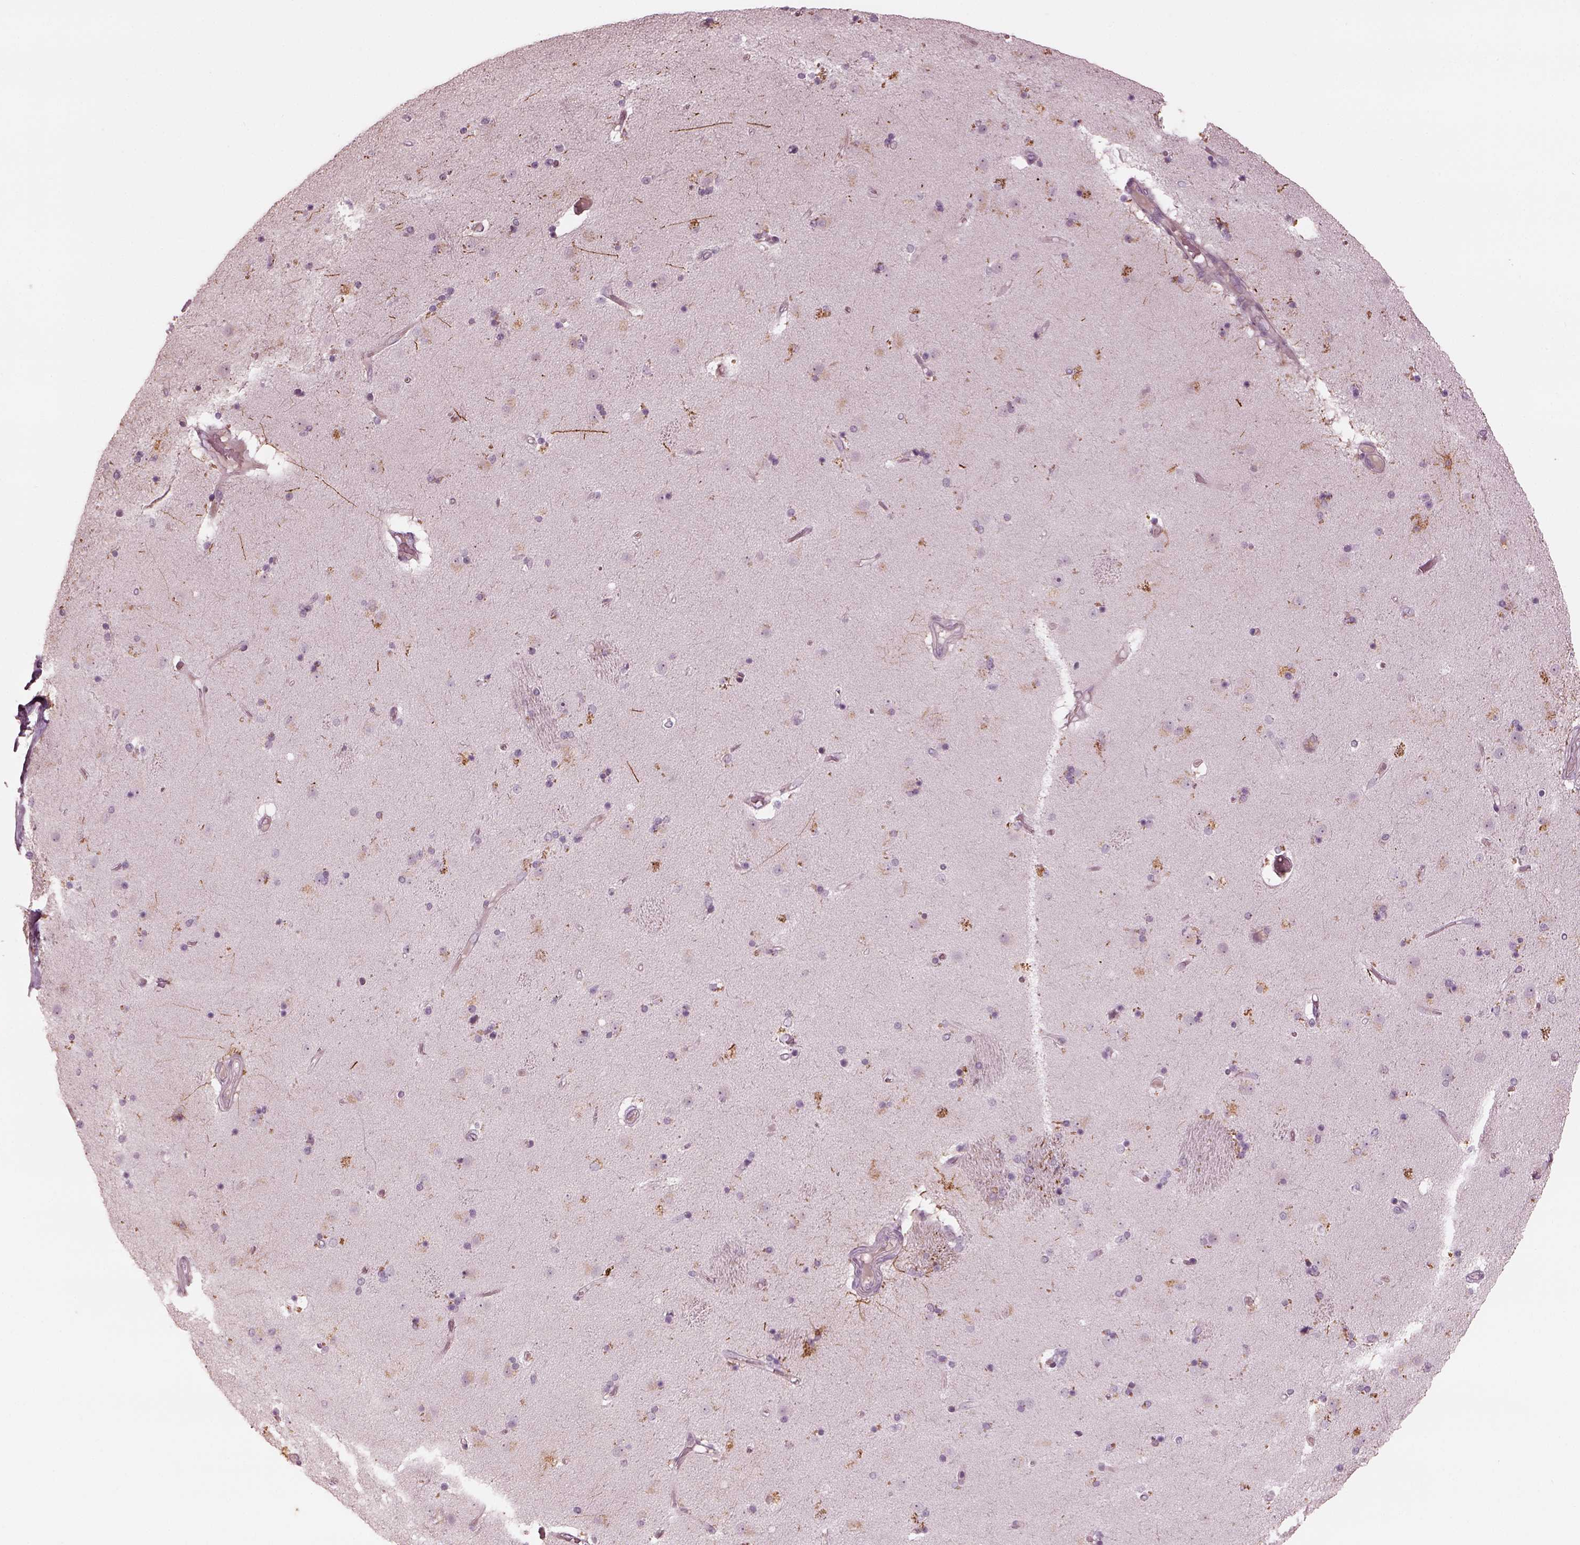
{"staining": {"intensity": "negative", "quantity": "none", "location": "none"}, "tissue": "caudate", "cell_type": "Glial cells", "image_type": "normal", "snomed": [{"axis": "morphology", "description": "Normal tissue, NOS"}, {"axis": "topography", "description": "Lateral ventricle wall"}], "caption": "Human caudate stained for a protein using immunohistochemistry (IHC) reveals no positivity in glial cells.", "gene": "ADRB3", "patient": {"sex": "male", "age": 54}}